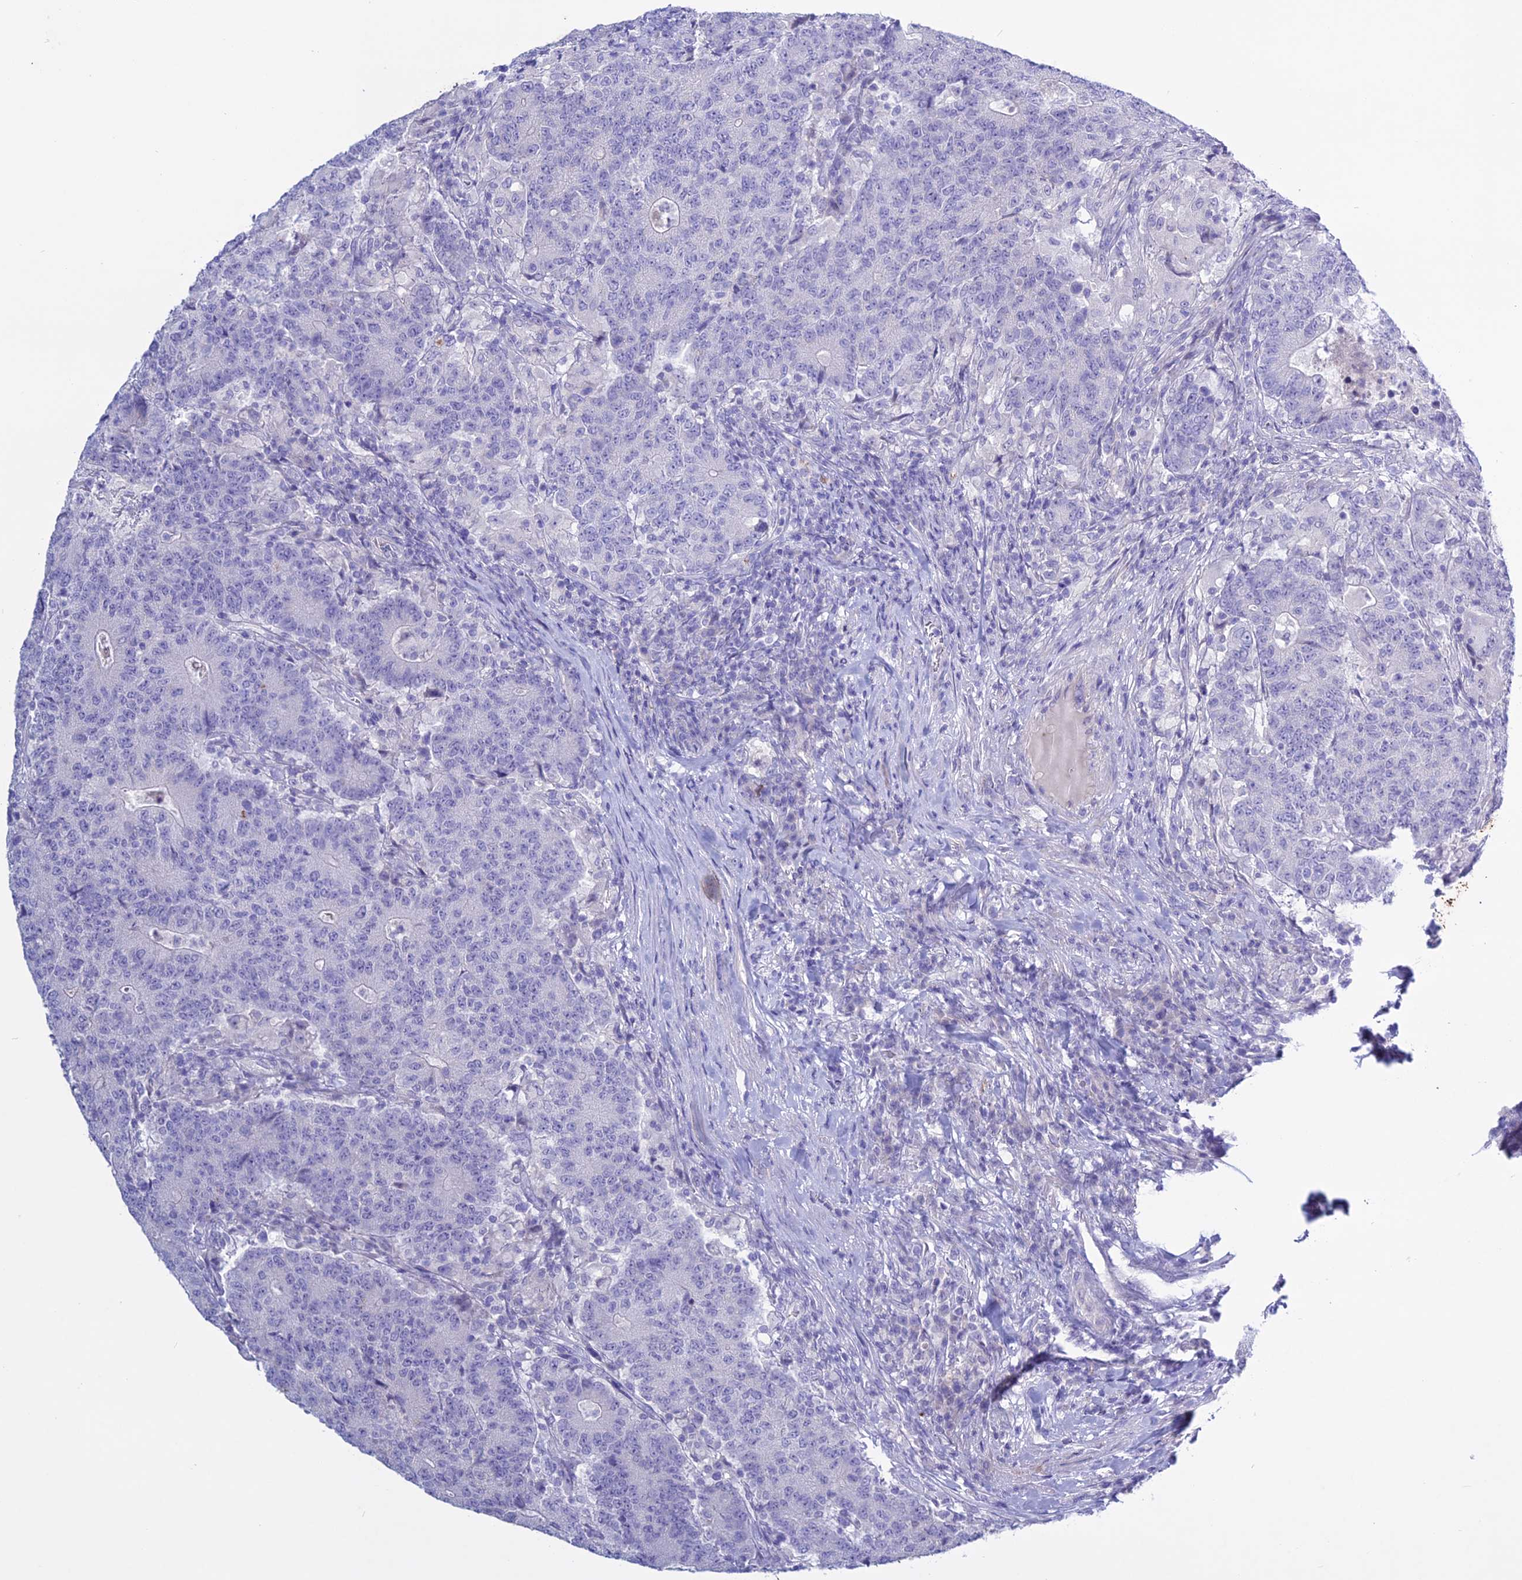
{"staining": {"intensity": "negative", "quantity": "none", "location": "none"}, "tissue": "colorectal cancer", "cell_type": "Tumor cells", "image_type": "cancer", "snomed": [{"axis": "morphology", "description": "Adenocarcinoma, NOS"}, {"axis": "topography", "description": "Colon"}], "caption": "DAB (3,3'-diaminobenzidine) immunohistochemical staining of human colorectal adenocarcinoma demonstrates no significant expression in tumor cells.", "gene": "CLEC2L", "patient": {"sex": "female", "age": 75}}